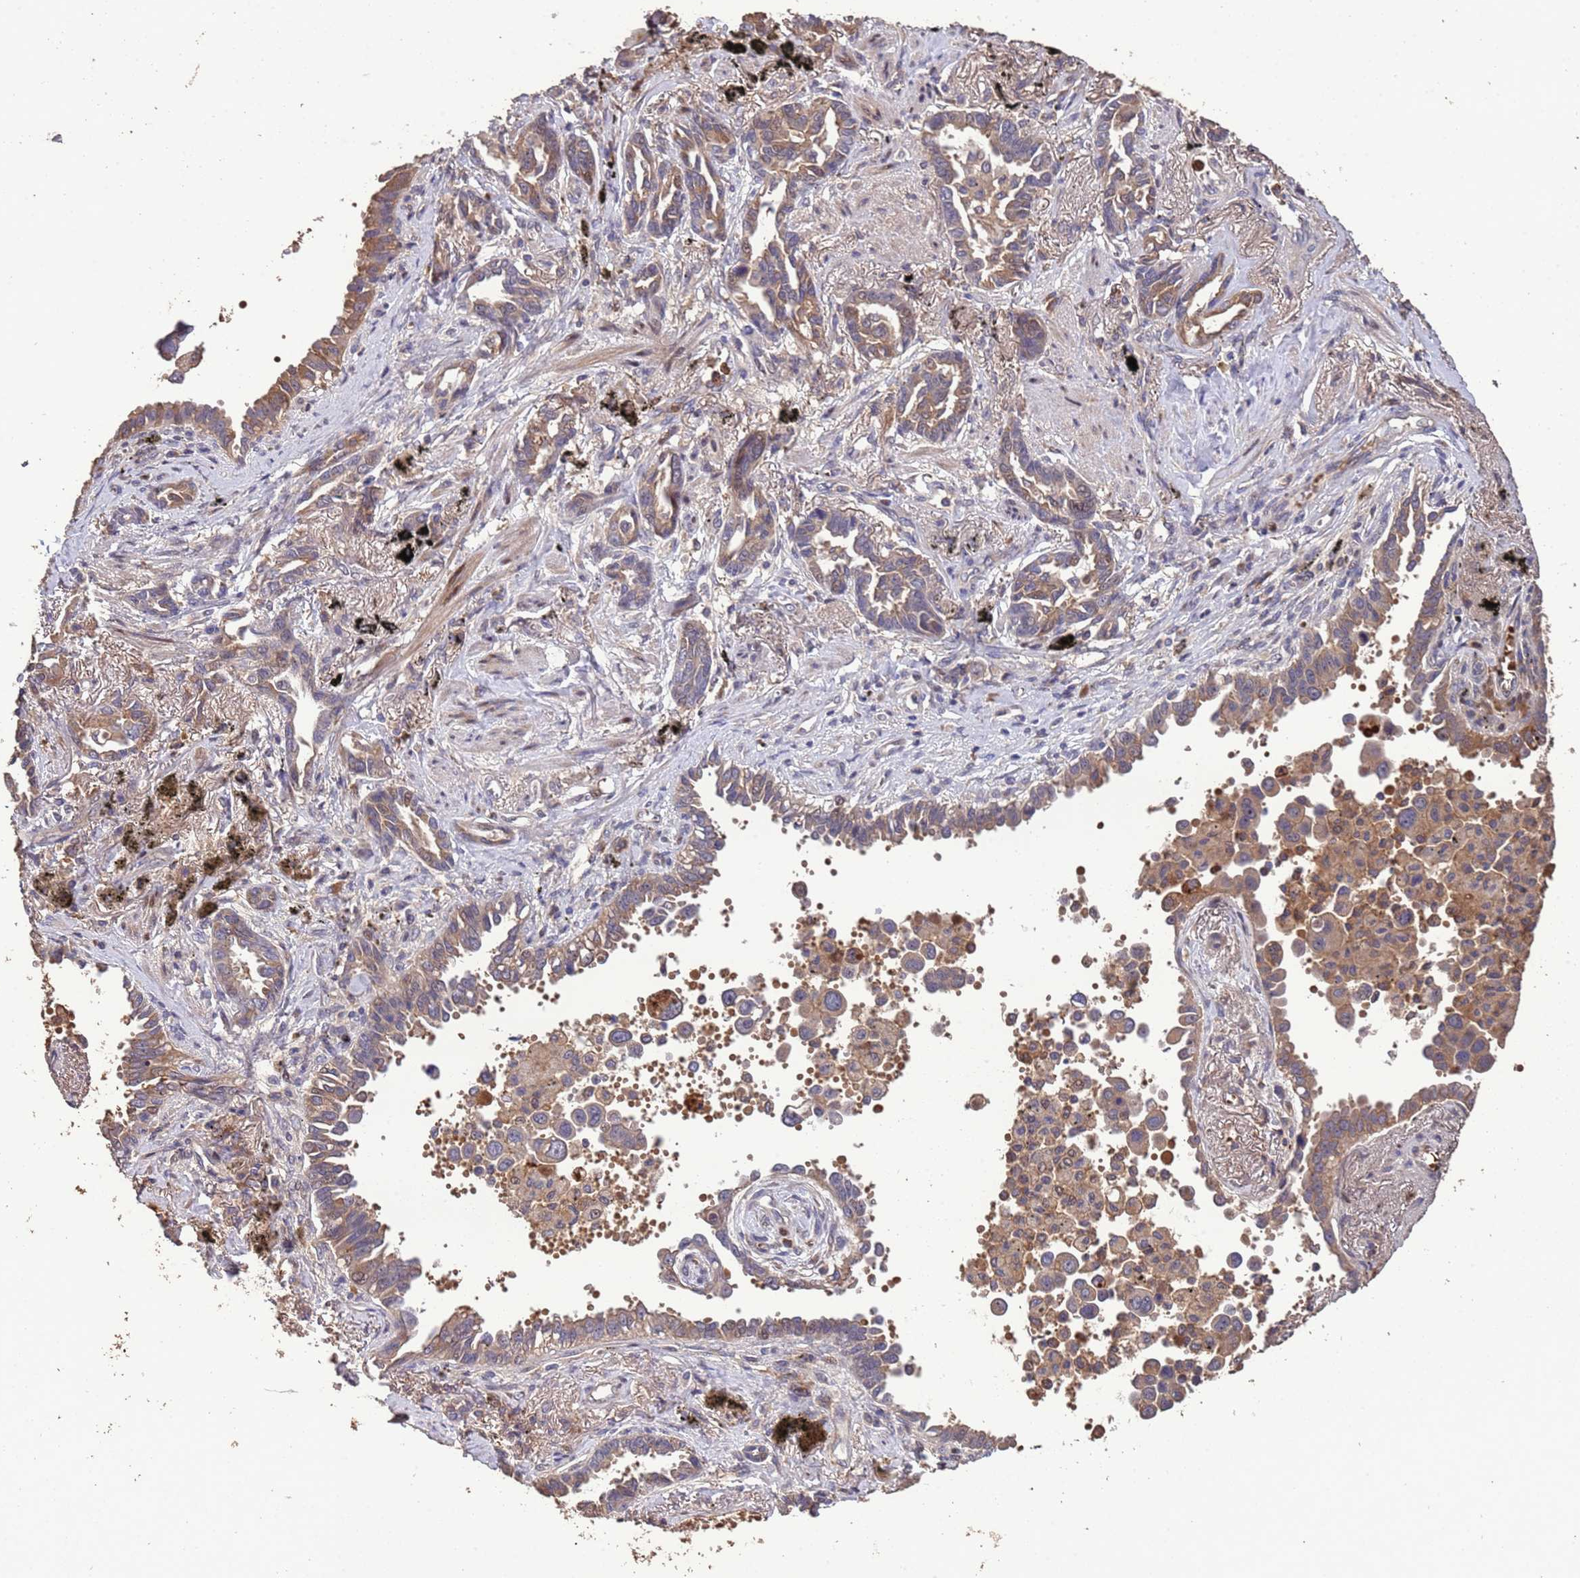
{"staining": {"intensity": "moderate", "quantity": "25%-75%", "location": "cytoplasmic/membranous"}, "tissue": "lung cancer", "cell_type": "Tumor cells", "image_type": "cancer", "snomed": [{"axis": "morphology", "description": "Adenocarcinoma, NOS"}, {"axis": "topography", "description": "Lung"}], "caption": "The immunohistochemical stain highlights moderate cytoplasmic/membranous expression in tumor cells of adenocarcinoma (lung) tissue.", "gene": "CCDC184", "patient": {"sex": "male", "age": 67}}